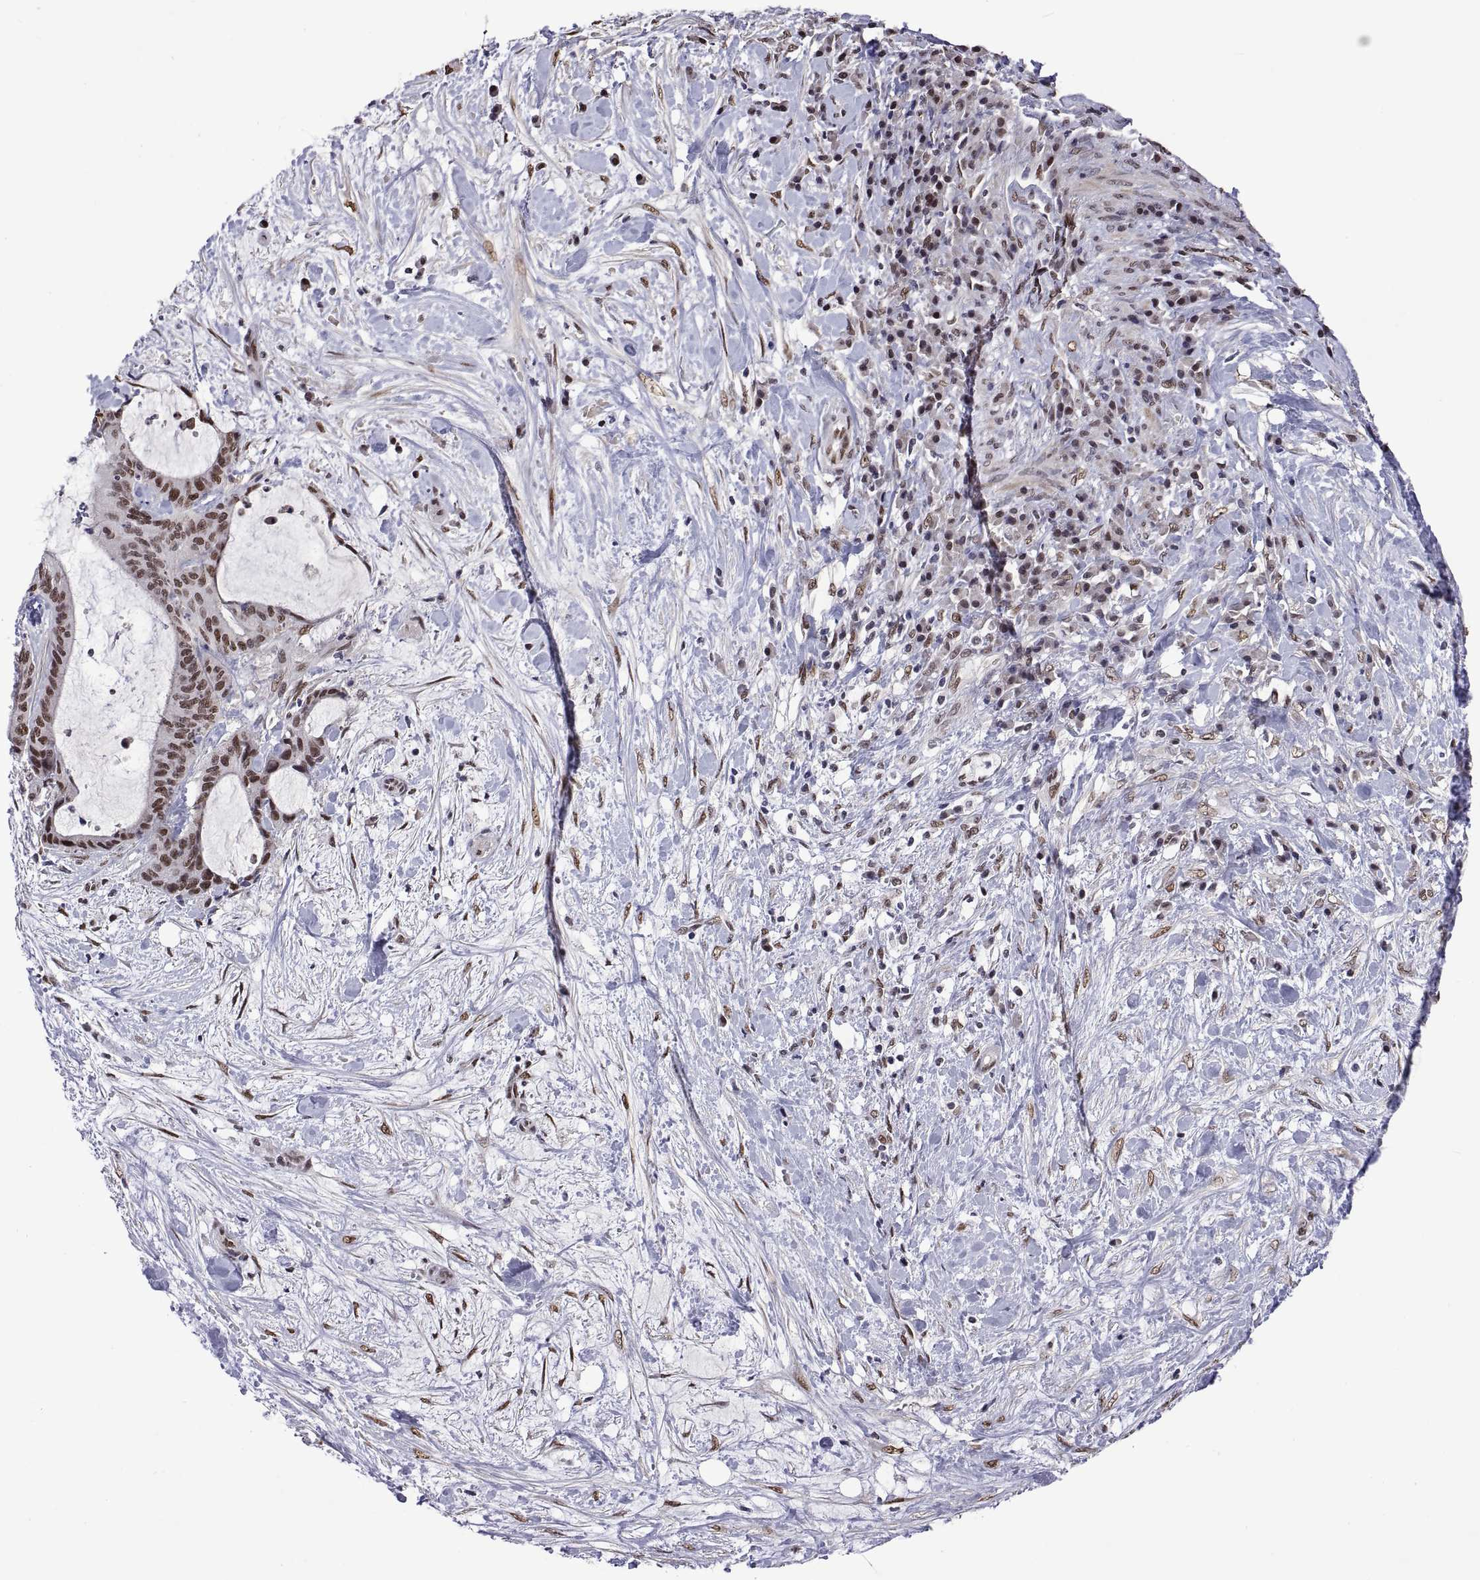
{"staining": {"intensity": "moderate", "quantity": "25%-75%", "location": "nuclear"}, "tissue": "liver cancer", "cell_type": "Tumor cells", "image_type": "cancer", "snomed": [{"axis": "morphology", "description": "Cholangiocarcinoma"}, {"axis": "topography", "description": "Liver"}], "caption": "Liver cancer (cholangiocarcinoma) was stained to show a protein in brown. There is medium levels of moderate nuclear staining in approximately 25%-75% of tumor cells.", "gene": "NR4A1", "patient": {"sex": "female", "age": 73}}